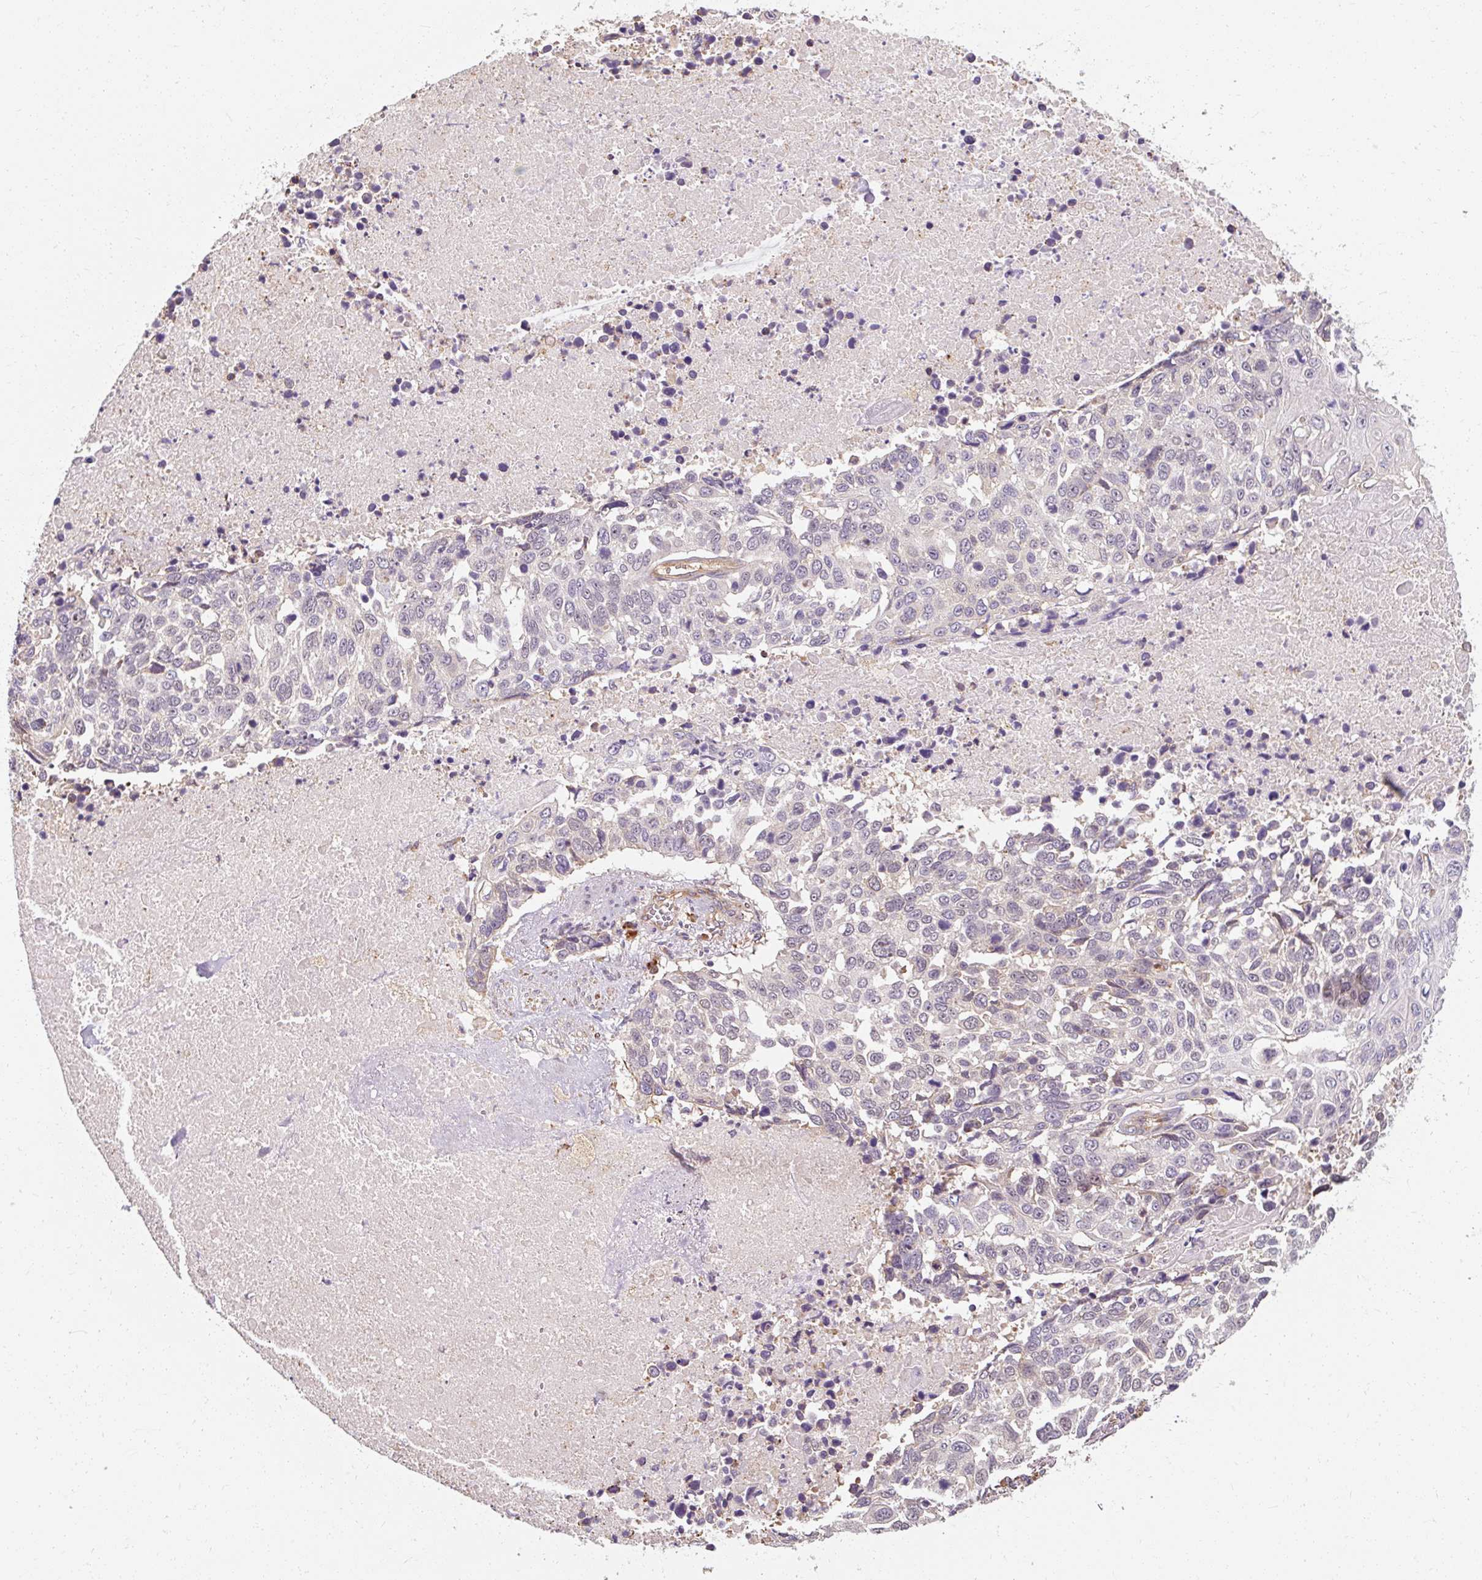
{"staining": {"intensity": "negative", "quantity": "none", "location": "none"}, "tissue": "lung cancer", "cell_type": "Tumor cells", "image_type": "cancer", "snomed": [{"axis": "morphology", "description": "Squamous cell carcinoma, NOS"}, {"axis": "topography", "description": "Lung"}], "caption": "The immunohistochemistry (IHC) micrograph has no significant positivity in tumor cells of lung squamous cell carcinoma tissue.", "gene": "TBC1D4", "patient": {"sex": "male", "age": 62}}